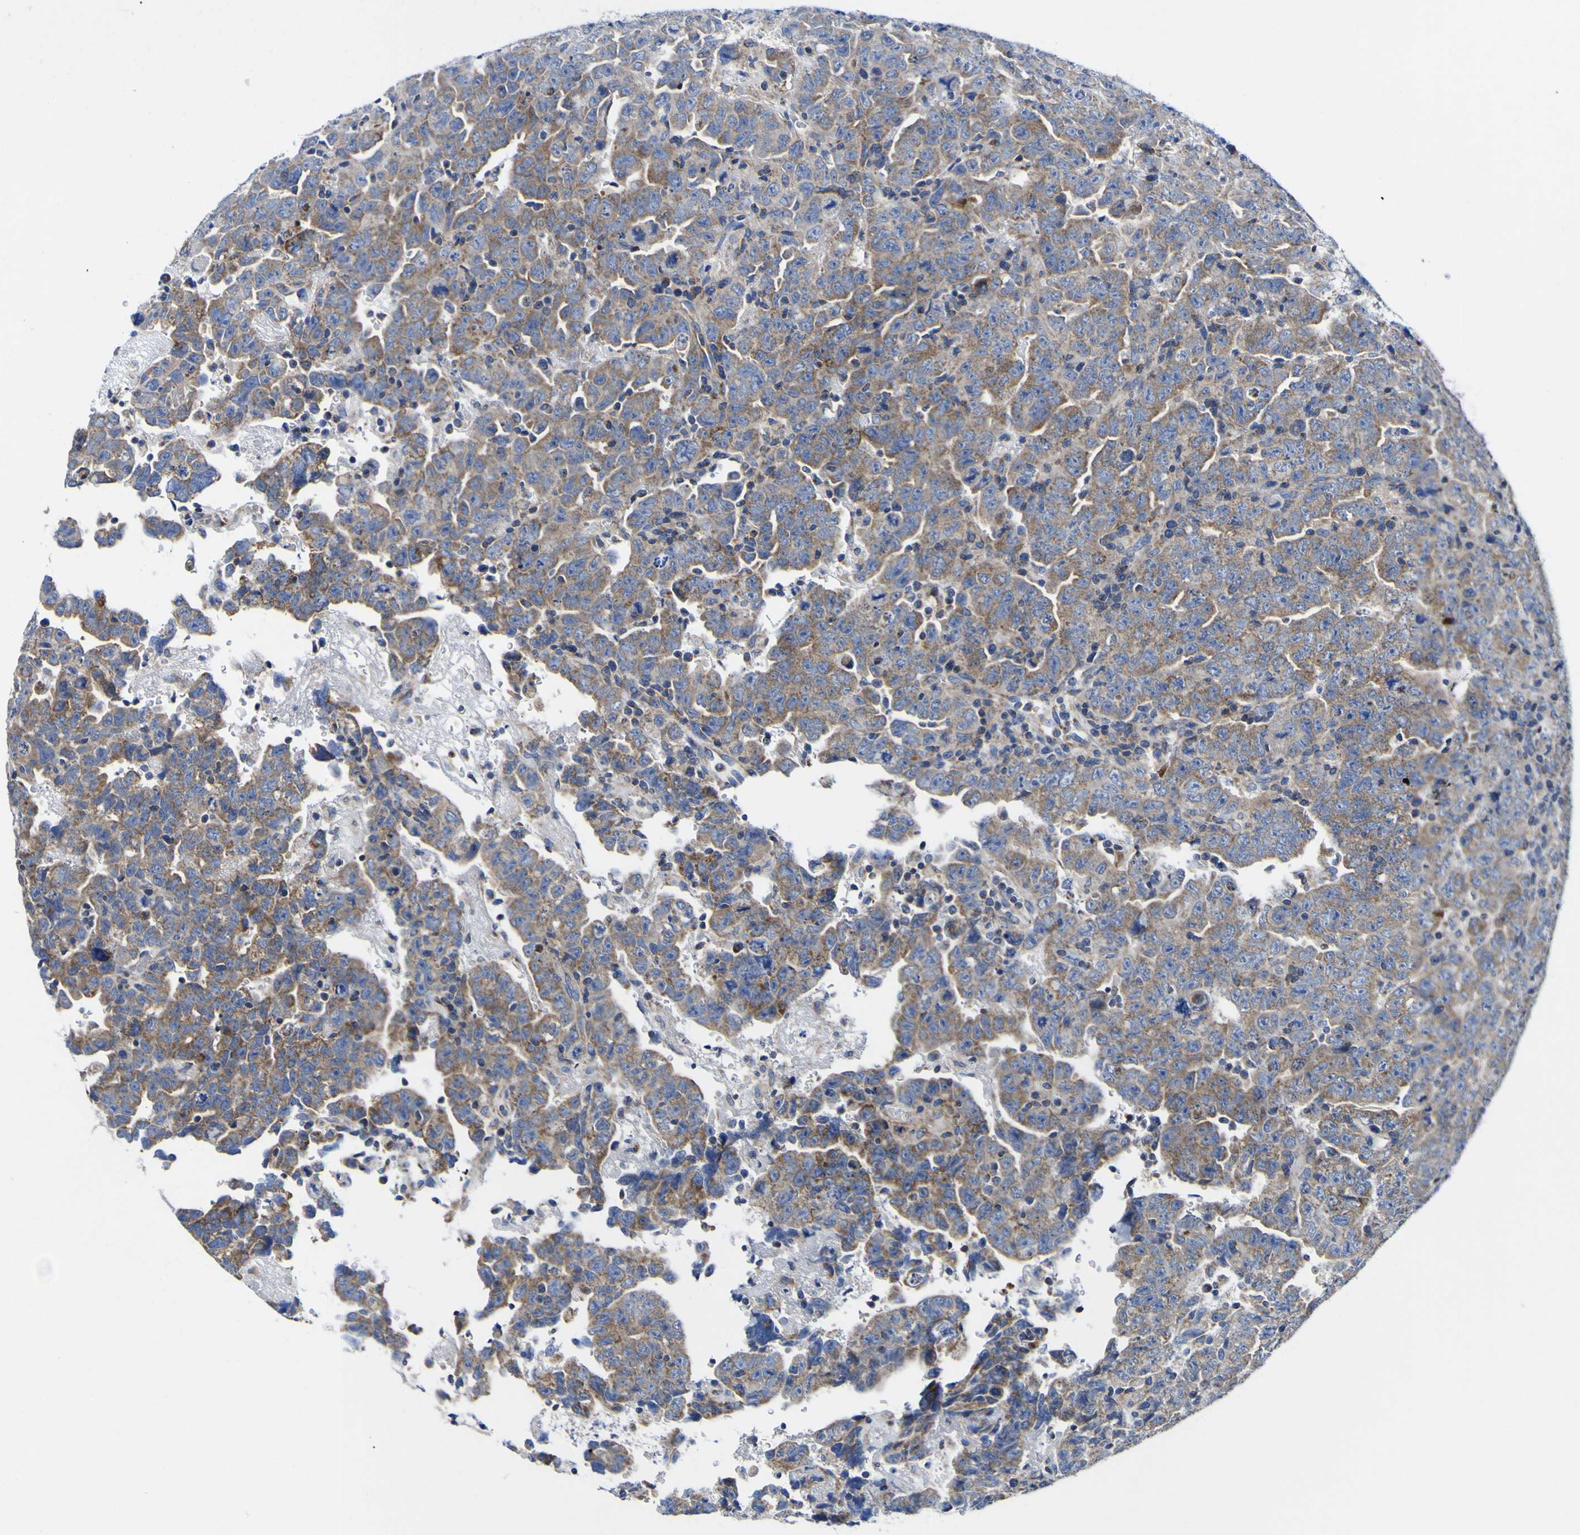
{"staining": {"intensity": "moderate", "quantity": "25%-75%", "location": "cytoplasmic/membranous"}, "tissue": "testis cancer", "cell_type": "Tumor cells", "image_type": "cancer", "snomed": [{"axis": "morphology", "description": "Carcinoma, Embryonal, NOS"}, {"axis": "topography", "description": "Testis"}], "caption": "Testis cancer stained with IHC exhibits moderate cytoplasmic/membranous expression in about 25%-75% of tumor cells.", "gene": "CCDC90B", "patient": {"sex": "male", "age": 28}}